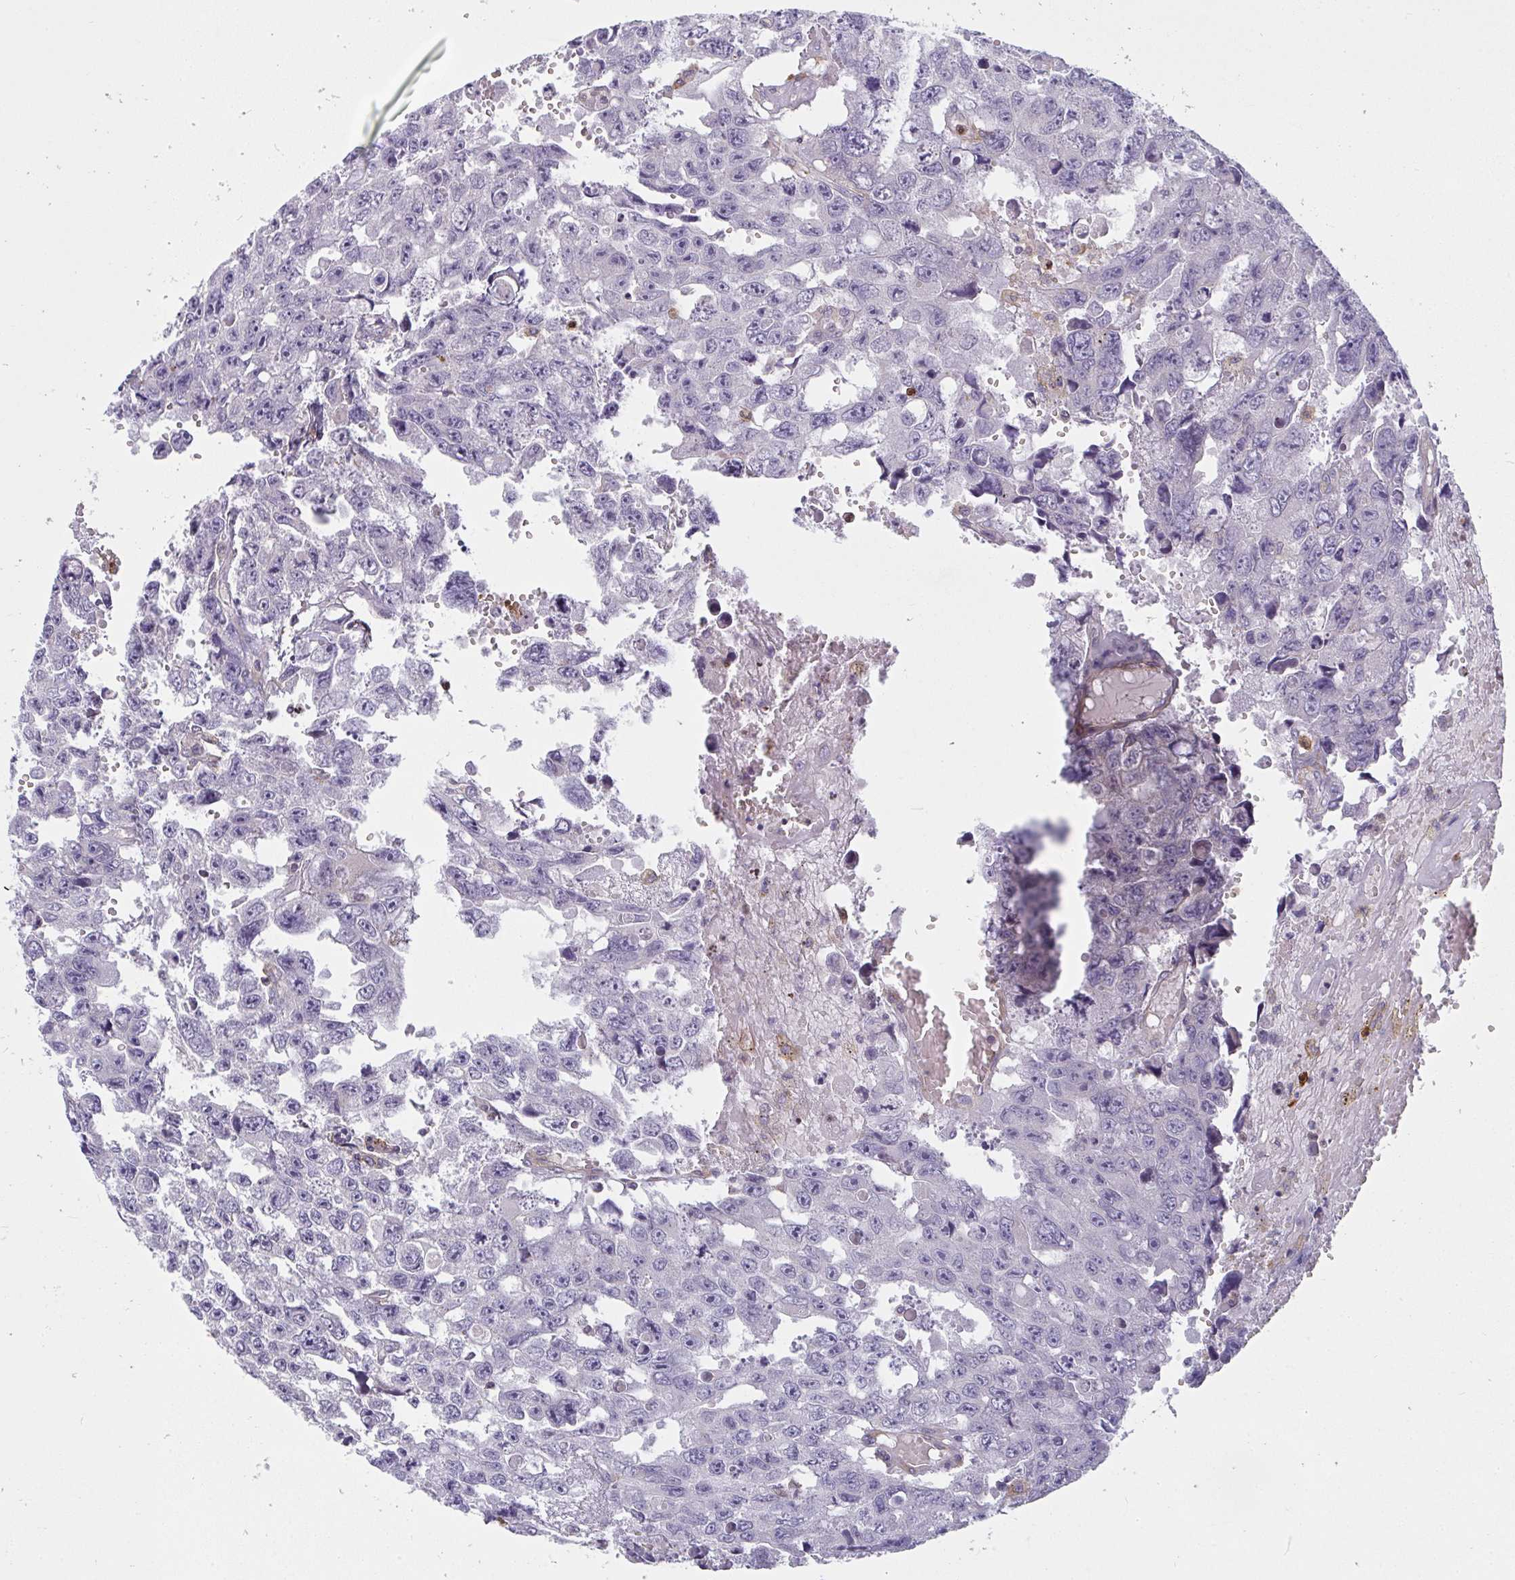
{"staining": {"intensity": "negative", "quantity": "none", "location": "none"}, "tissue": "testis cancer", "cell_type": "Tumor cells", "image_type": "cancer", "snomed": [{"axis": "morphology", "description": "Seminoma, NOS"}, {"axis": "topography", "description": "Testis"}], "caption": "Tumor cells are negative for protein expression in human seminoma (testis).", "gene": "CSF3R", "patient": {"sex": "male", "age": 26}}